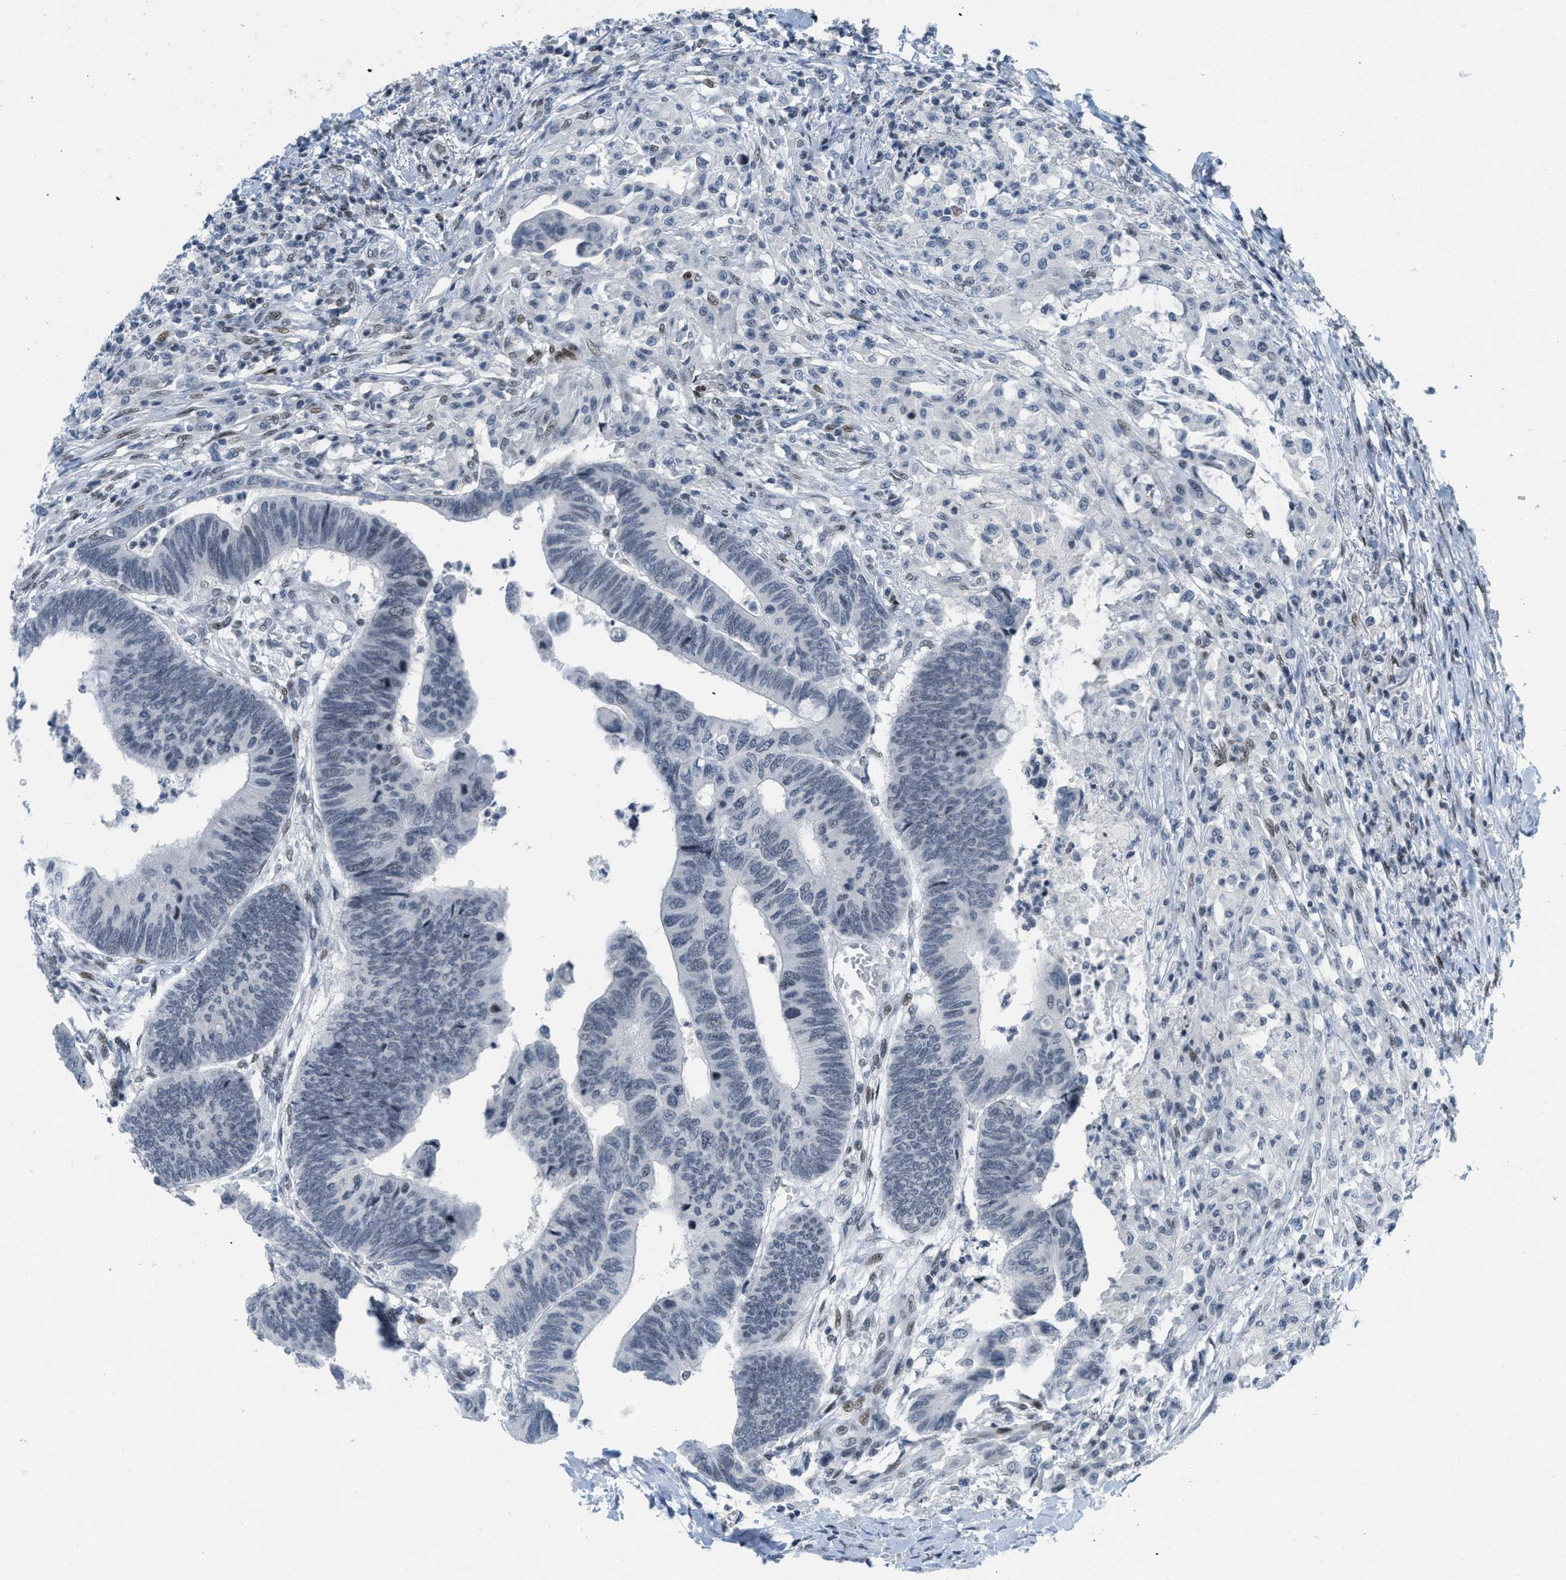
{"staining": {"intensity": "negative", "quantity": "none", "location": "none"}, "tissue": "colorectal cancer", "cell_type": "Tumor cells", "image_type": "cancer", "snomed": [{"axis": "morphology", "description": "Normal tissue, NOS"}, {"axis": "morphology", "description": "Adenocarcinoma, NOS"}, {"axis": "topography", "description": "Rectum"}, {"axis": "topography", "description": "Peripheral nerve tissue"}], "caption": "A histopathology image of human colorectal cancer is negative for staining in tumor cells.", "gene": "PBX1", "patient": {"sex": "male", "age": 92}}